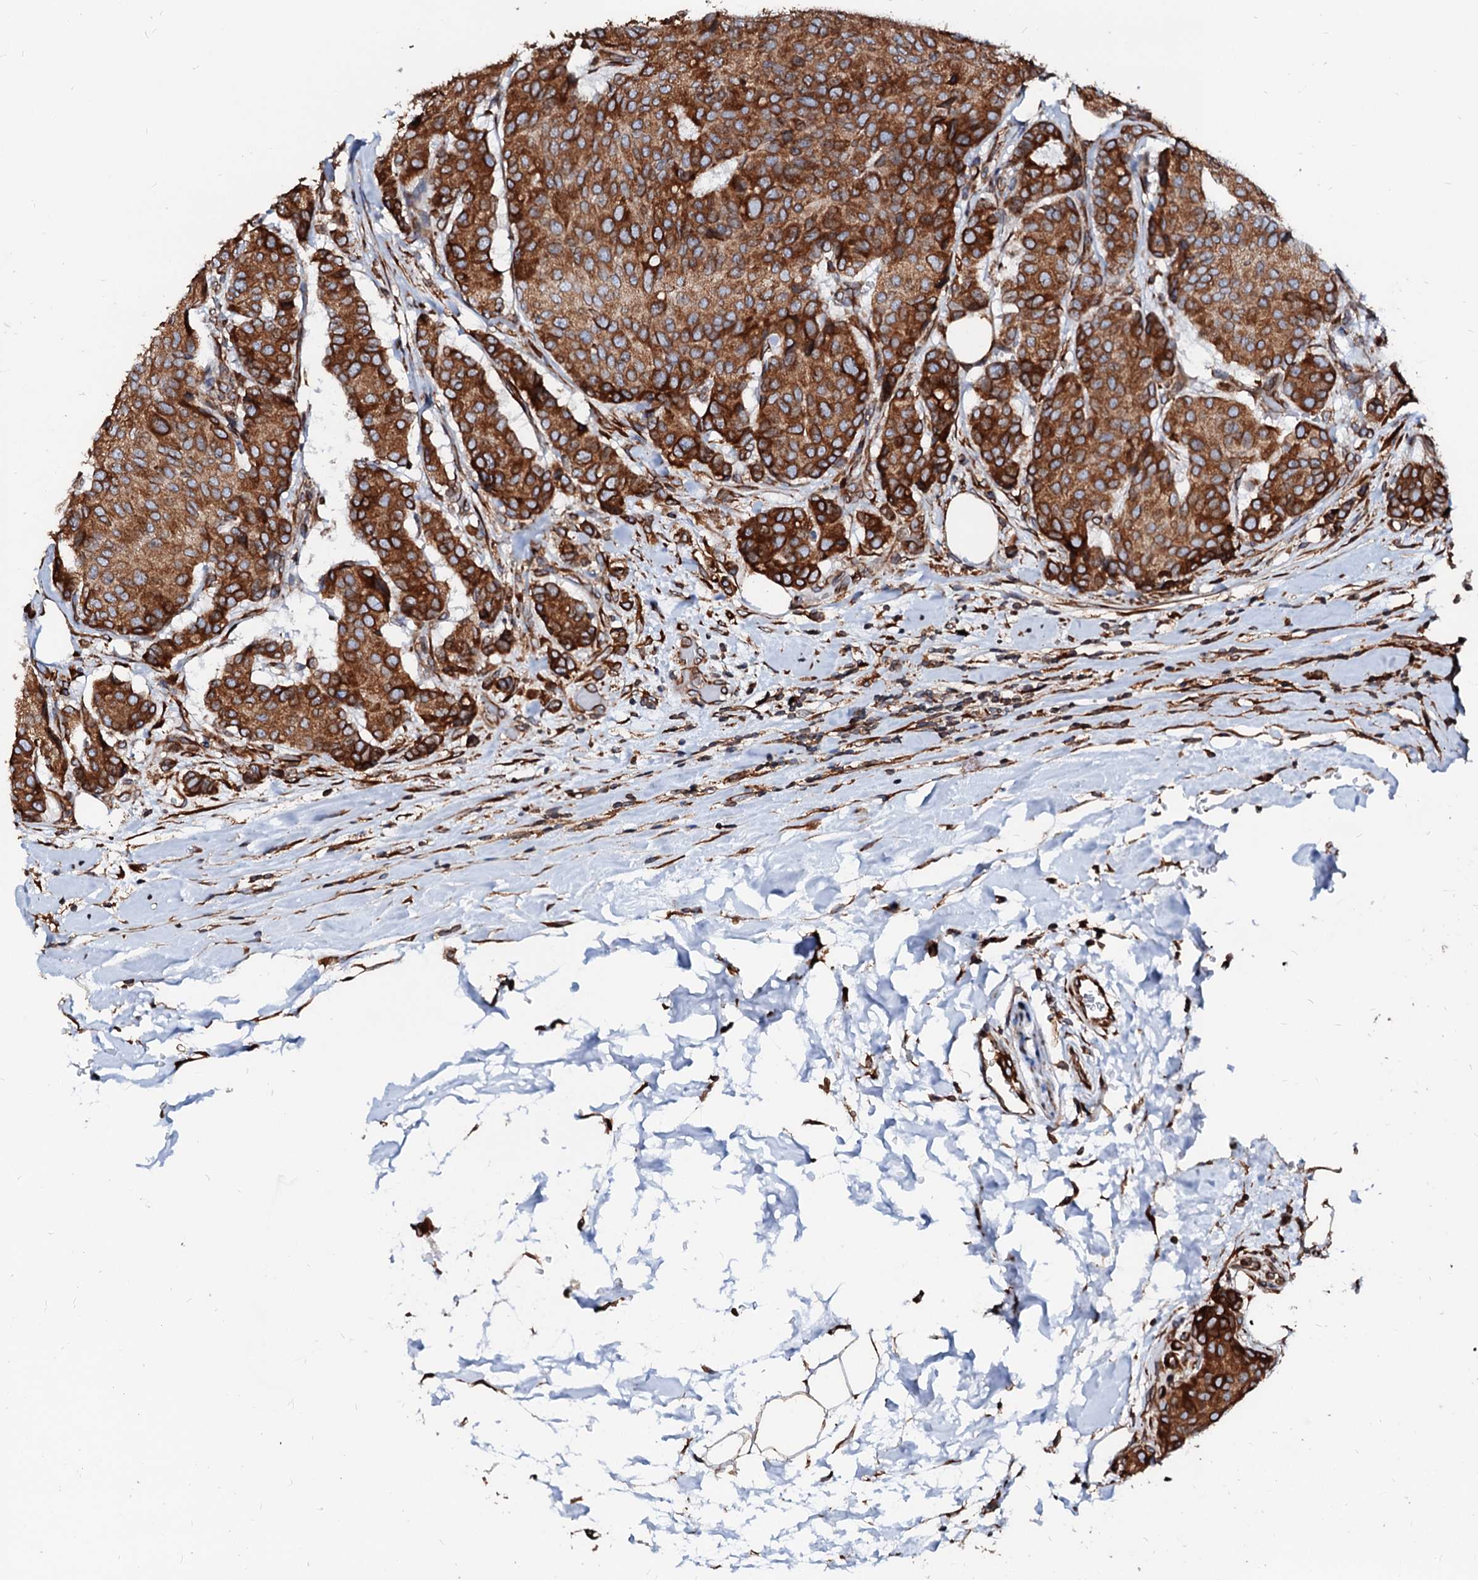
{"staining": {"intensity": "strong", "quantity": ">75%", "location": "cytoplasmic/membranous"}, "tissue": "breast cancer", "cell_type": "Tumor cells", "image_type": "cancer", "snomed": [{"axis": "morphology", "description": "Duct carcinoma"}, {"axis": "topography", "description": "Breast"}], "caption": "Protein staining displays strong cytoplasmic/membranous expression in approximately >75% of tumor cells in breast infiltrating ductal carcinoma. Nuclei are stained in blue.", "gene": "DERL1", "patient": {"sex": "female", "age": 75}}